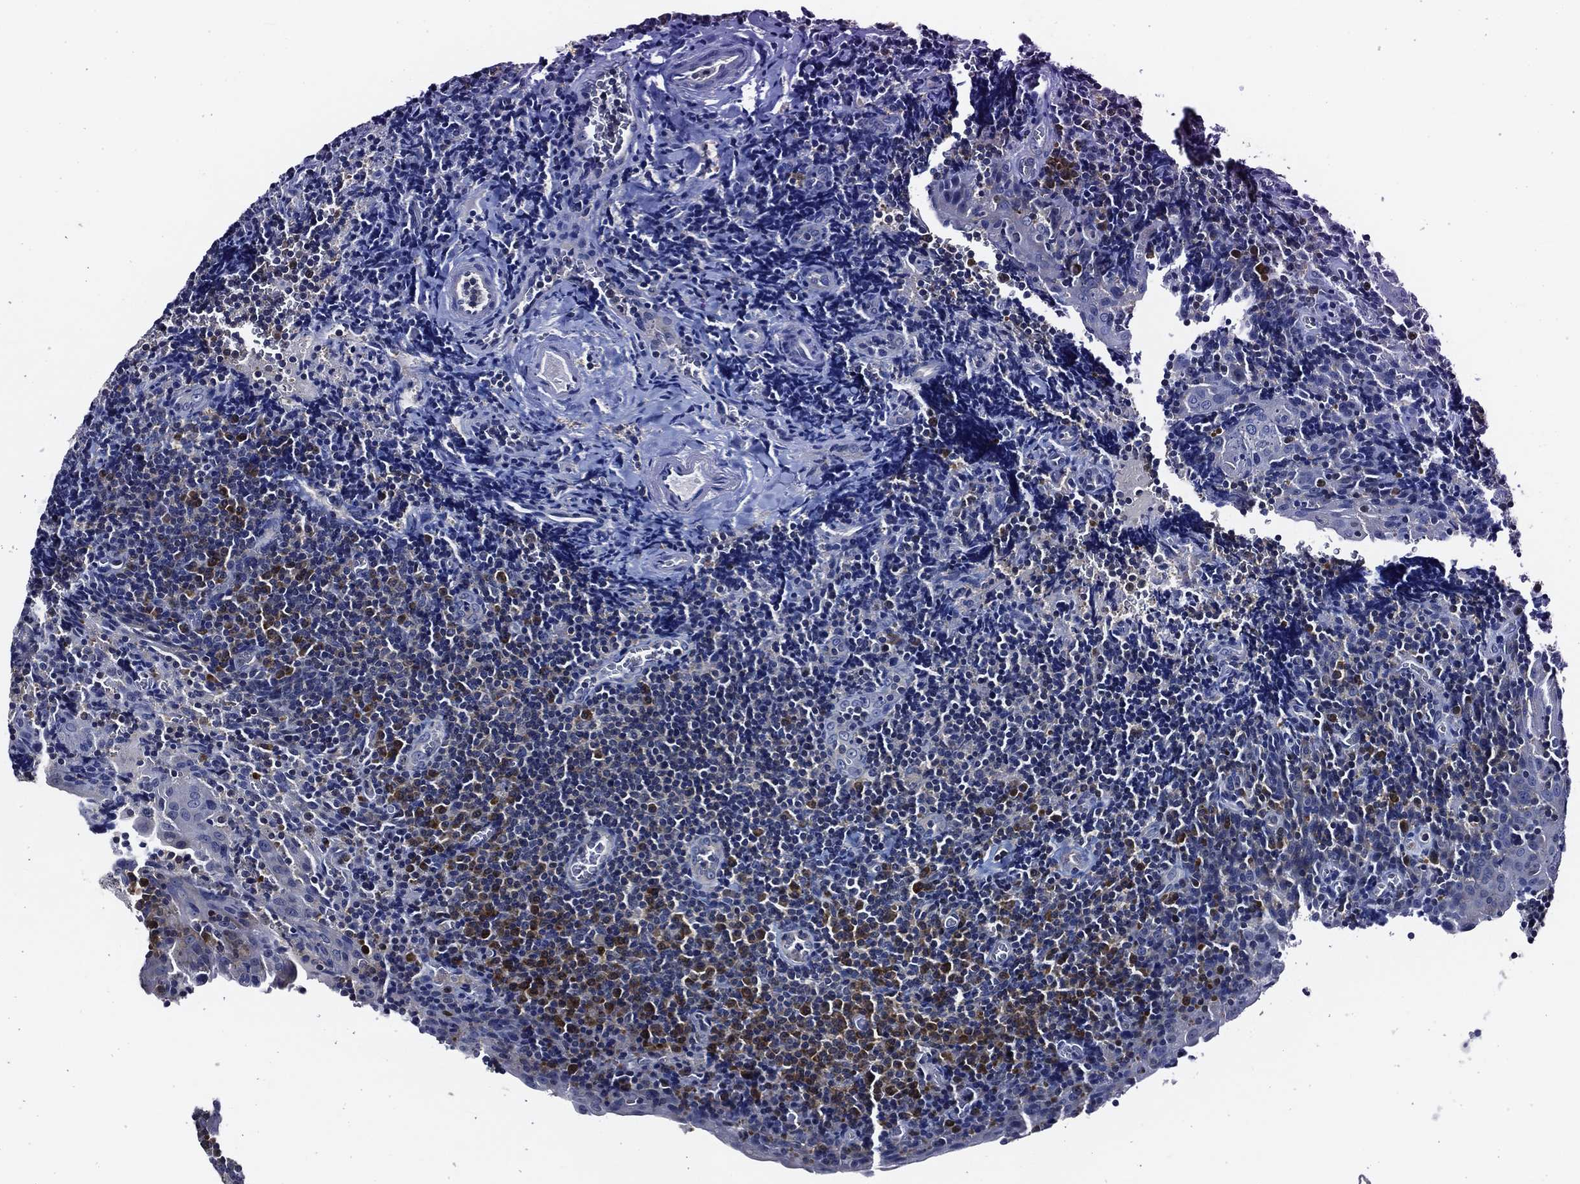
{"staining": {"intensity": "negative", "quantity": "none", "location": "none"}, "tissue": "tonsil", "cell_type": "Germinal center cells", "image_type": "normal", "snomed": [{"axis": "morphology", "description": "Normal tissue, NOS"}, {"axis": "morphology", "description": "Inflammation, NOS"}, {"axis": "topography", "description": "Tonsil"}], "caption": "This is a image of immunohistochemistry staining of normal tonsil, which shows no staining in germinal center cells. (DAB immunohistochemistry, high magnification).", "gene": "POU2F2", "patient": {"sex": "female", "age": 31}}